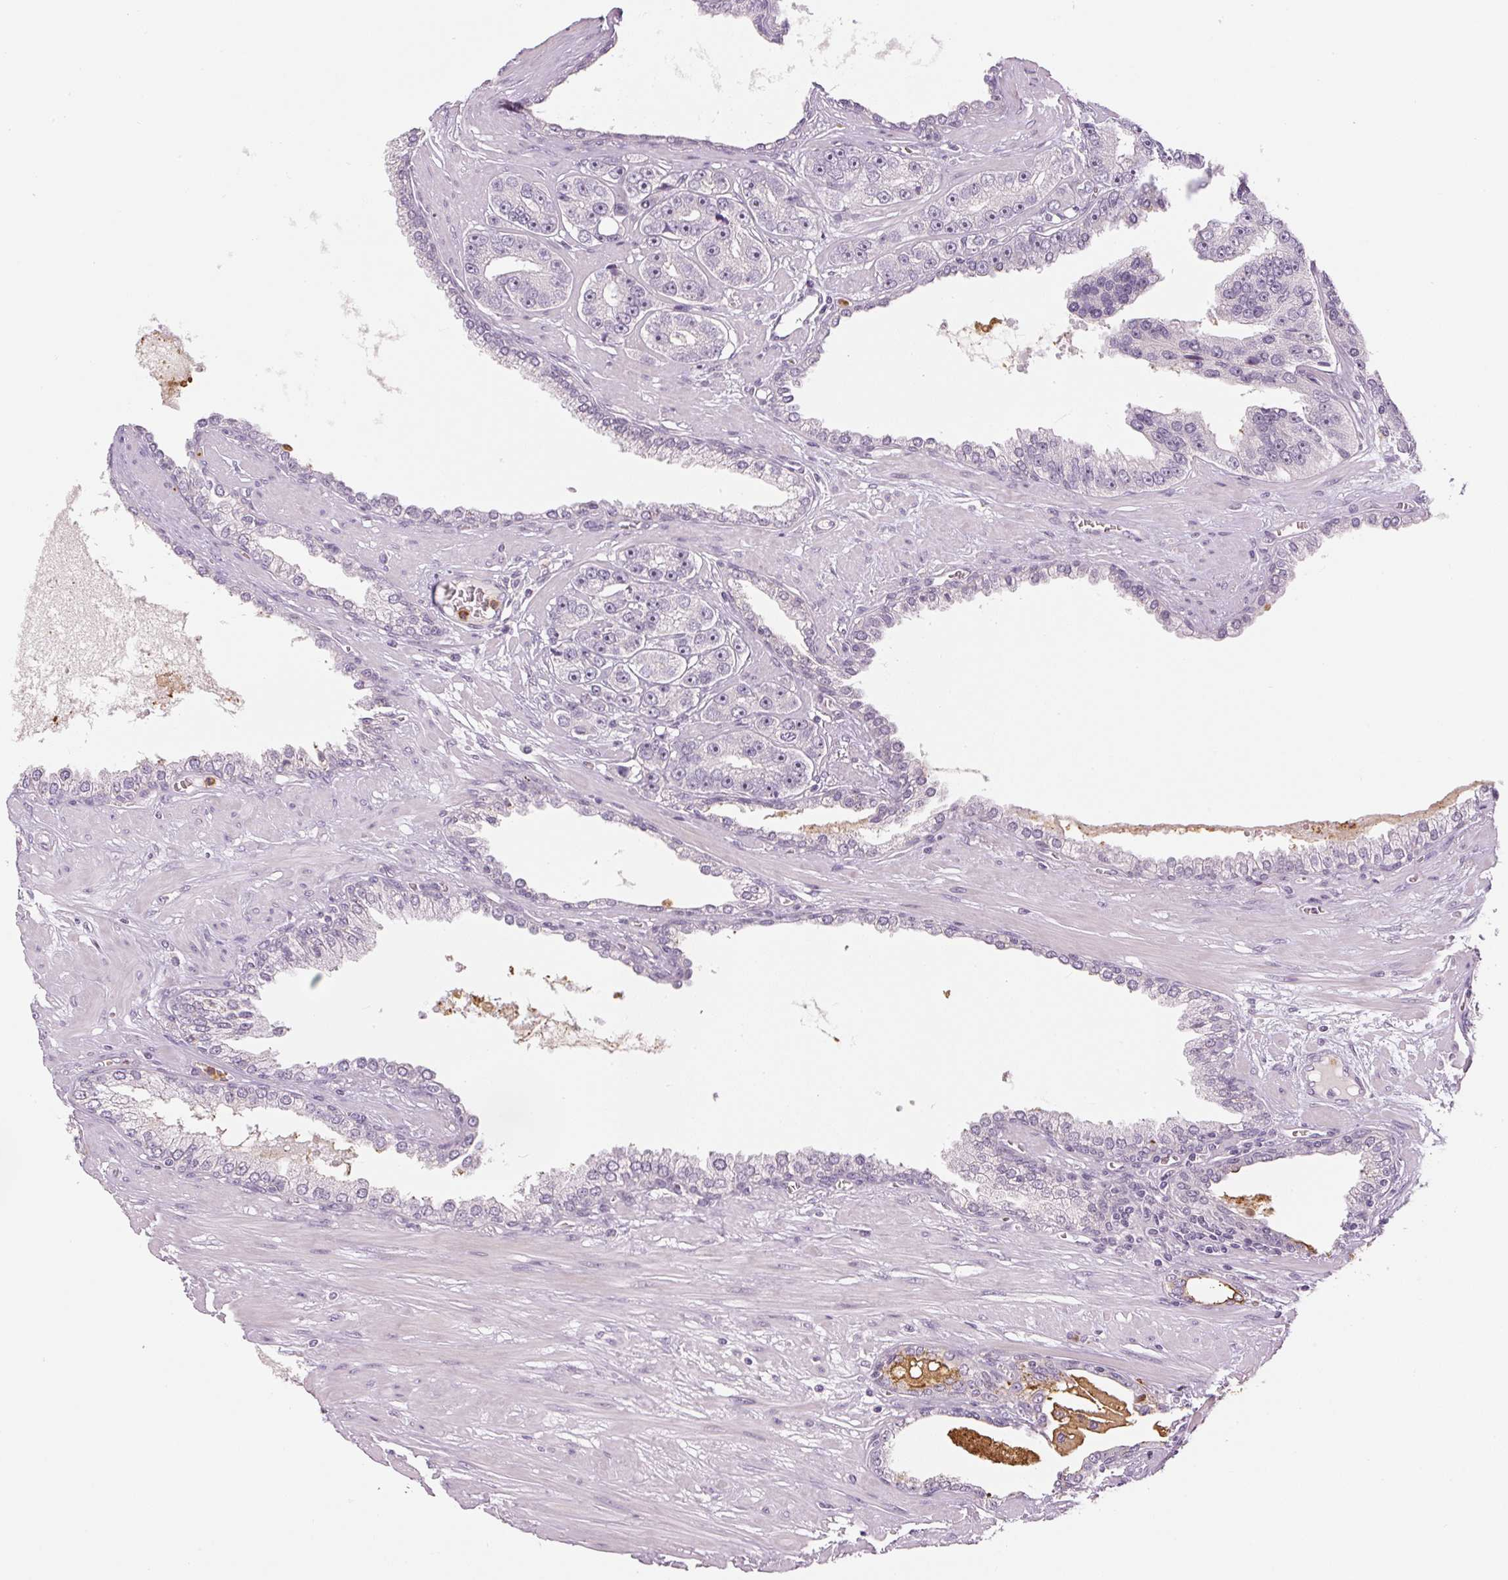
{"staining": {"intensity": "negative", "quantity": "none", "location": "none"}, "tissue": "prostate cancer", "cell_type": "Tumor cells", "image_type": "cancer", "snomed": [{"axis": "morphology", "description": "Adenocarcinoma, High grade"}, {"axis": "topography", "description": "Prostate"}], "caption": "This is a image of immunohistochemistry (IHC) staining of prostate adenocarcinoma (high-grade), which shows no staining in tumor cells.", "gene": "SGF29", "patient": {"sex": "male", "age": 71}}